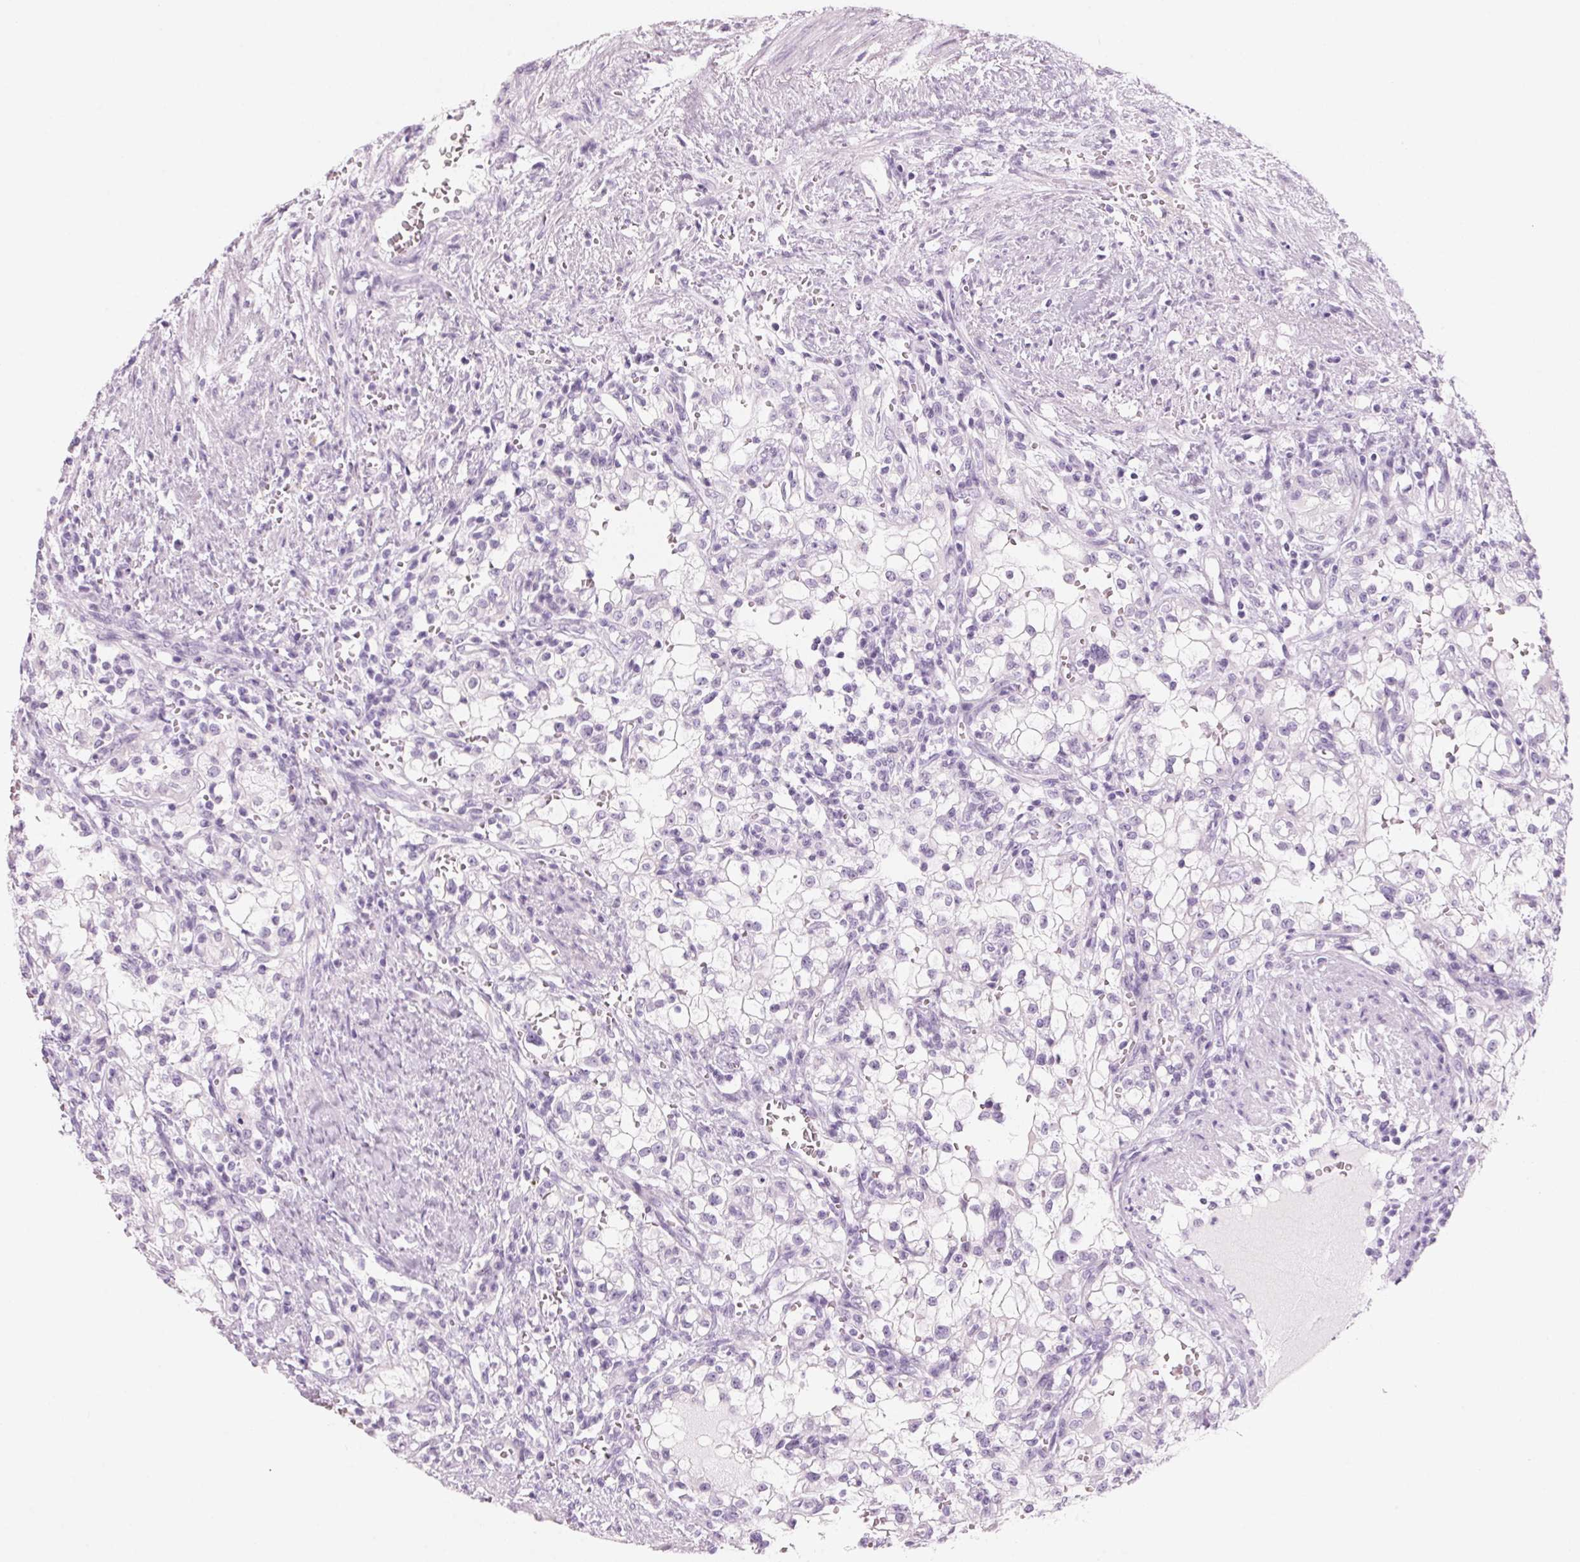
{"staining": {"intensity": "negative", "quantity": "none", "location": "none"}, "tissue": "renal cancer", "cell_type": "Tumor cells", "image_type": "cancer", "snomed": [{"axis": "morphology", "description": "Adenocarcinoma, NOS"}, {"axis": "topography", "description": "Kidney"}], "caption": "A high-resolution micrograph shows immunohistochemistry staining of renal cancer, which demonstrates no significant positivity in tumor cells.", "gene": "ADAM20", "patient": {"sex": "female", "age": 74}}